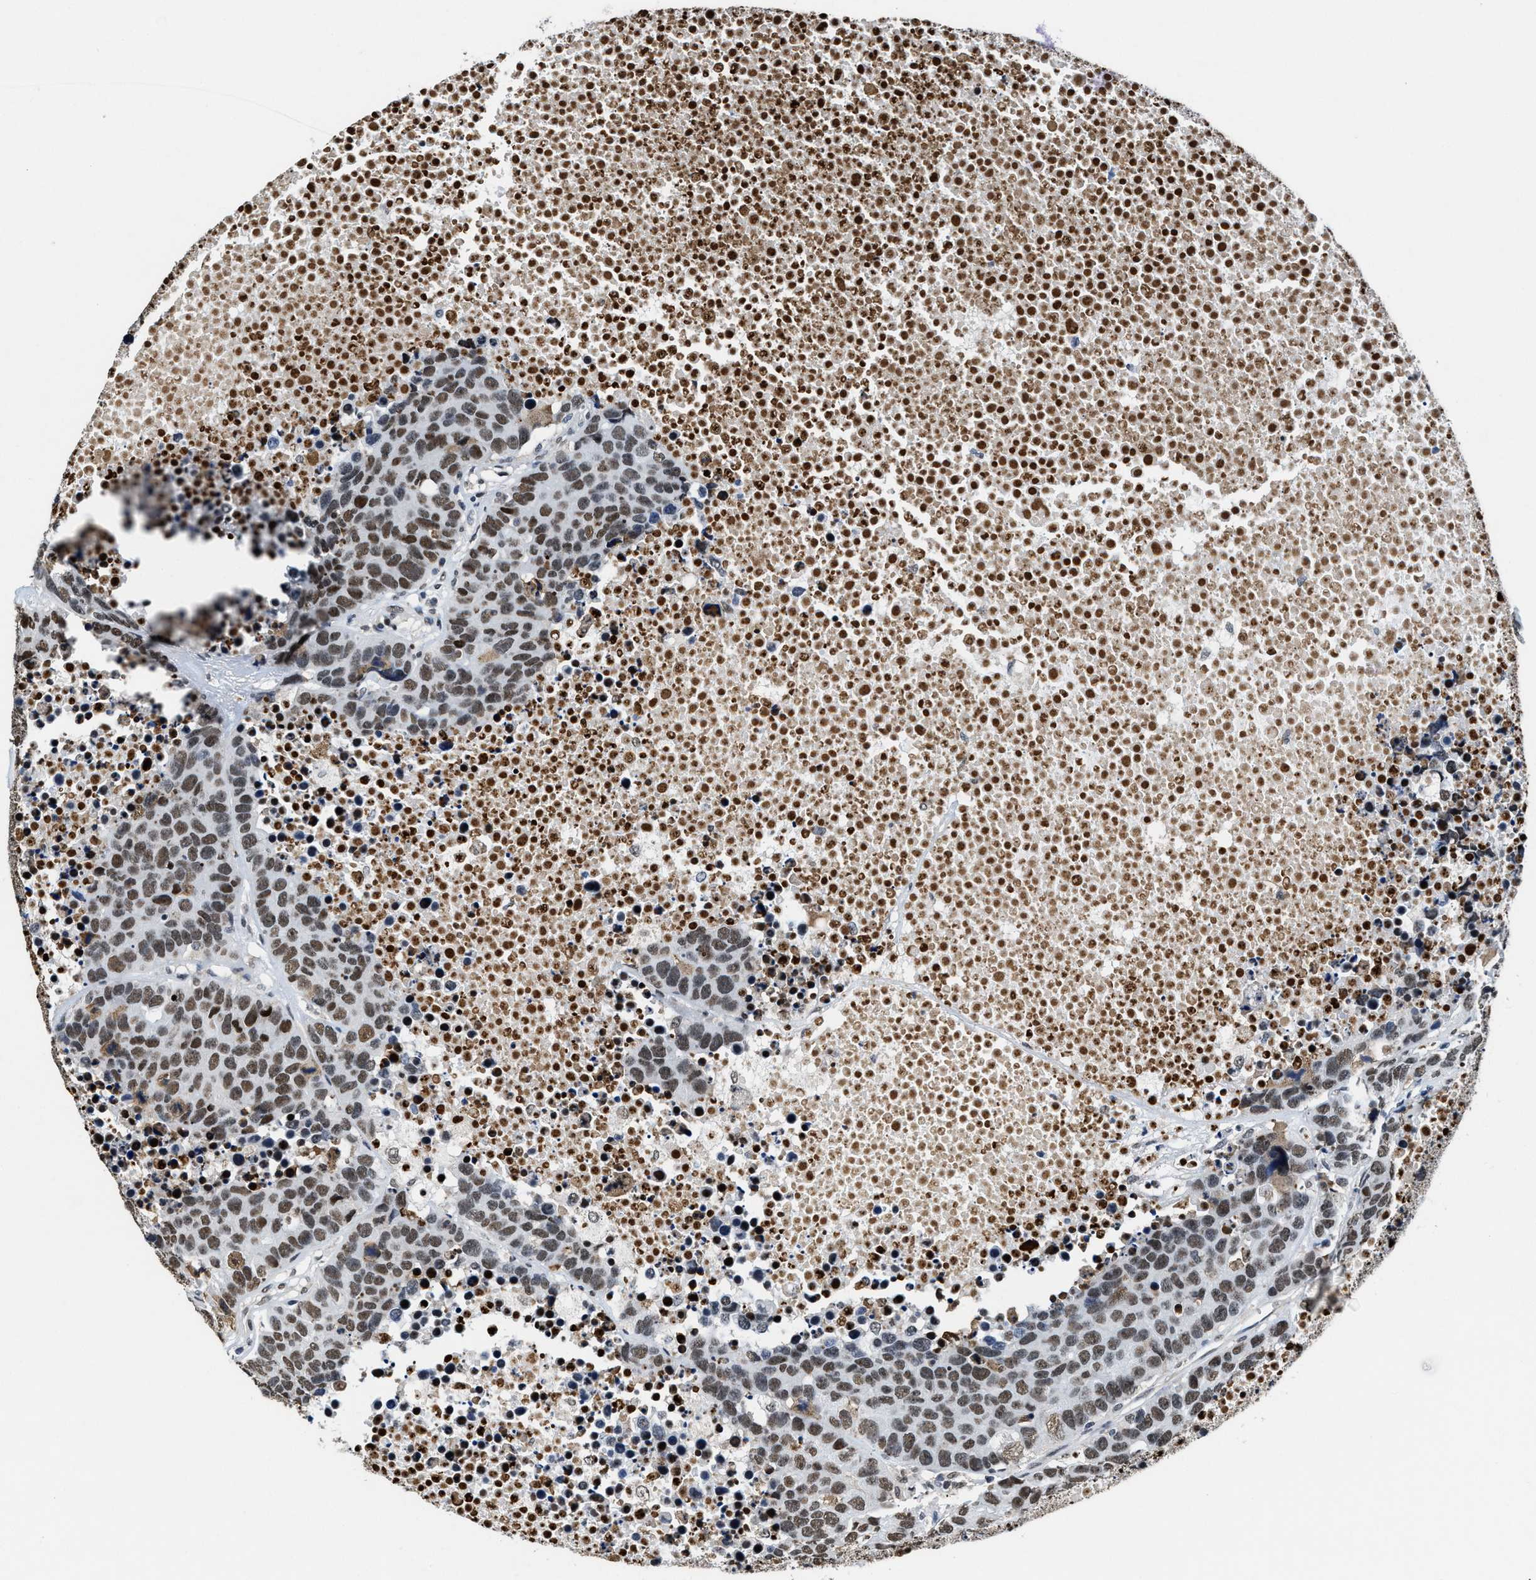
{"staining": {"intensity": "moderate", "quantity": "25%-75%", "location": "nuclear"}, "tissue": "carcinoid", "cell_type": "Tumor cells", "image_type": "cancer", "snomed": [{"axis": "morphology", "description": "Carcinoid, malignant, NOS"}, {"axis": "topography", "description": "Lung"}], "caption": "The photomicrograph reveals immunohistochemical staining of carcinoid (malignant). There is moderate nuclear staining is present in about 25%-75% of tumor cells.", "gene": "SUPT16H", "patient": {"sex": "male", "age": 60}}